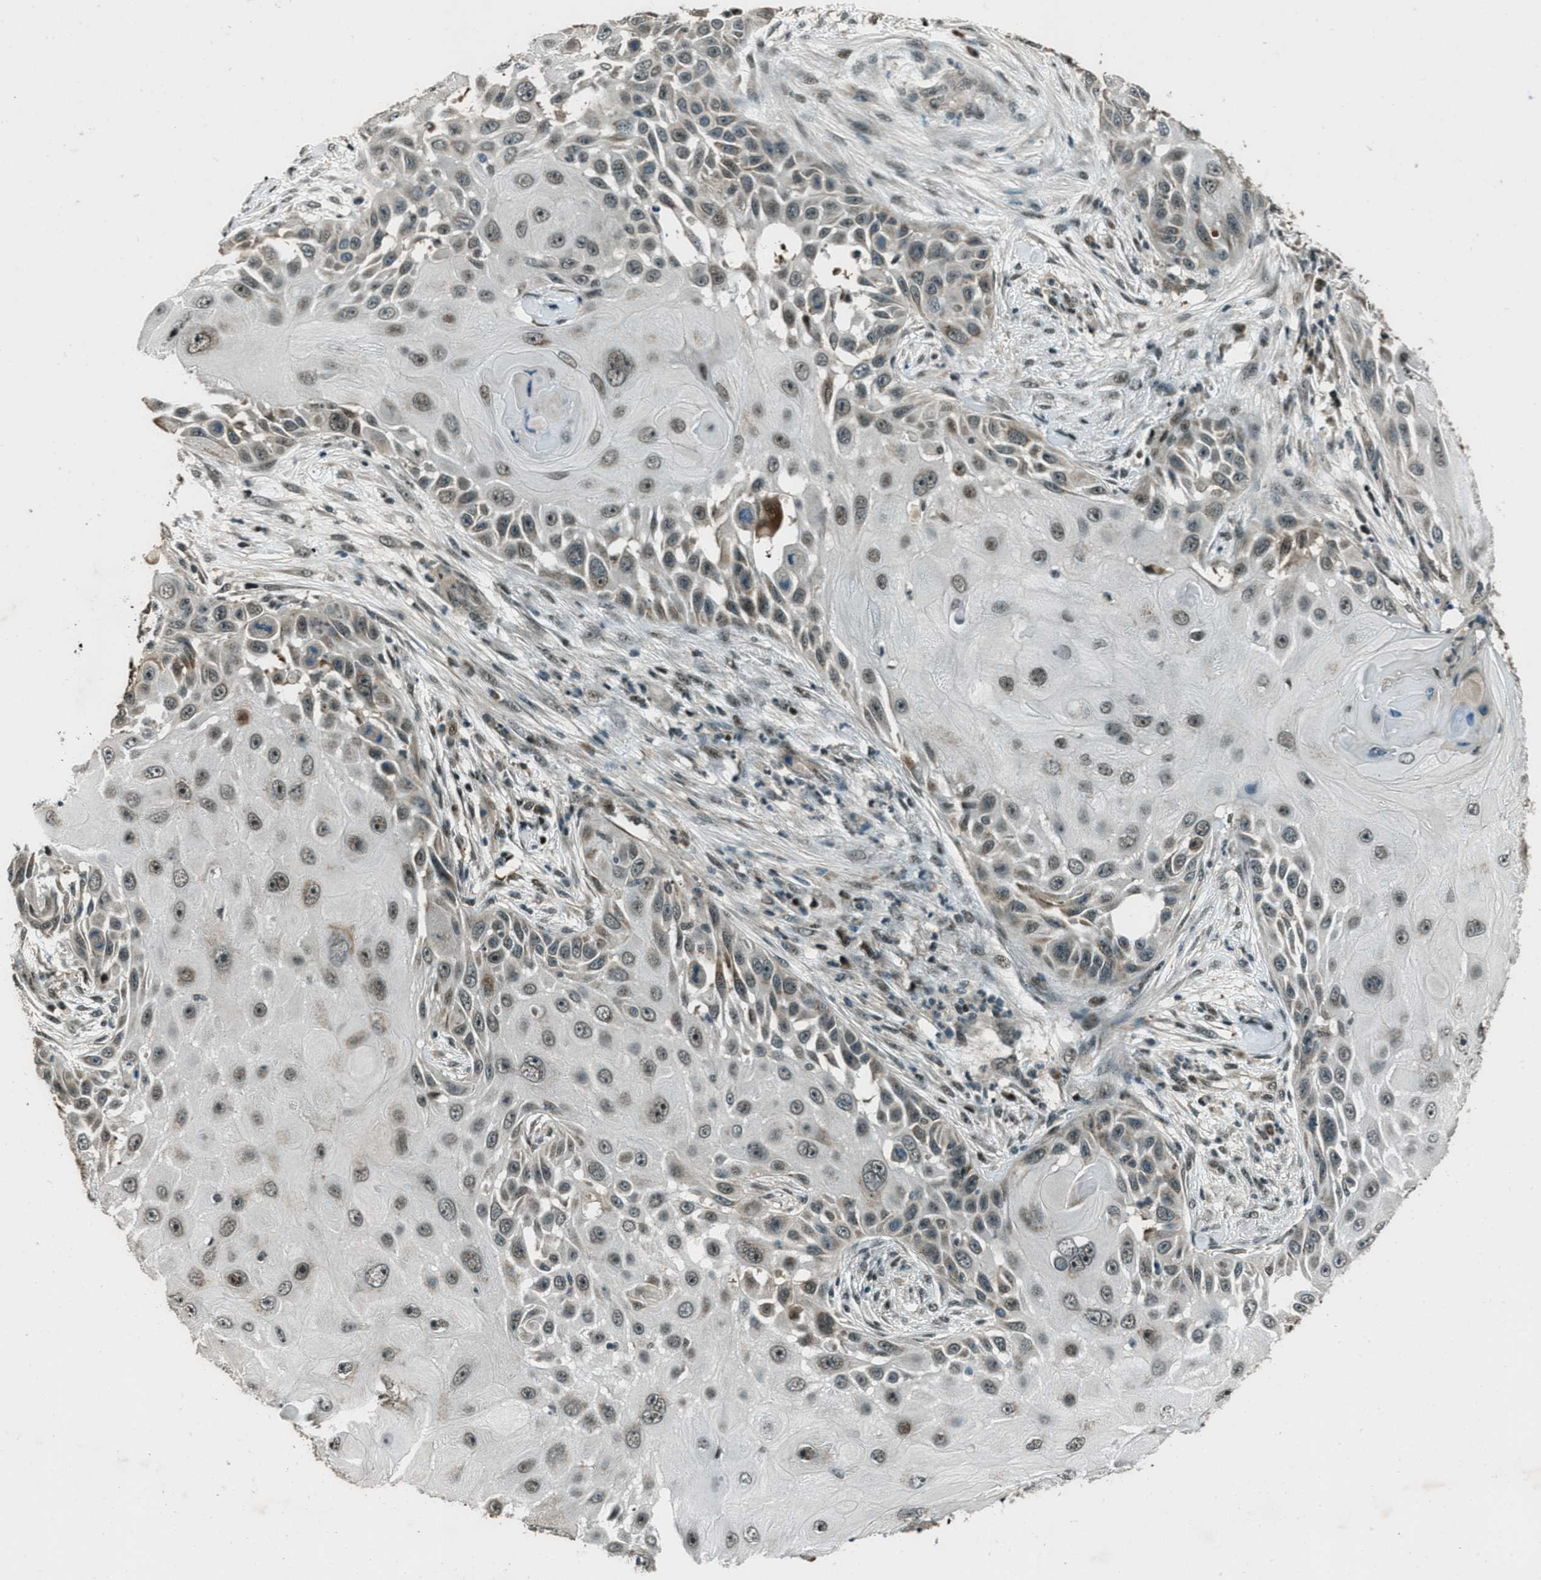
{"staining": {"intensity": "weak", "quantity": "25%-75%", "location": "nuclear"}, "tissue": "skin cancer", "cell_type": "Tumor cells", "image_type": "cancer", "snomed": [{"axis": "morphology", "description": "Squamous cell carcinoma, NOS"}, {"axis": "topography", "description": "Skin"}], "caption": "Immunohistochemistry (DAB) staining of skin squamous cell carcinoma exhibits weak nuclear protein staining in approximately 25%-75% of tumor cells.", "gene": "TARDBP", "patient": {"sex": "female", "age": 44}}